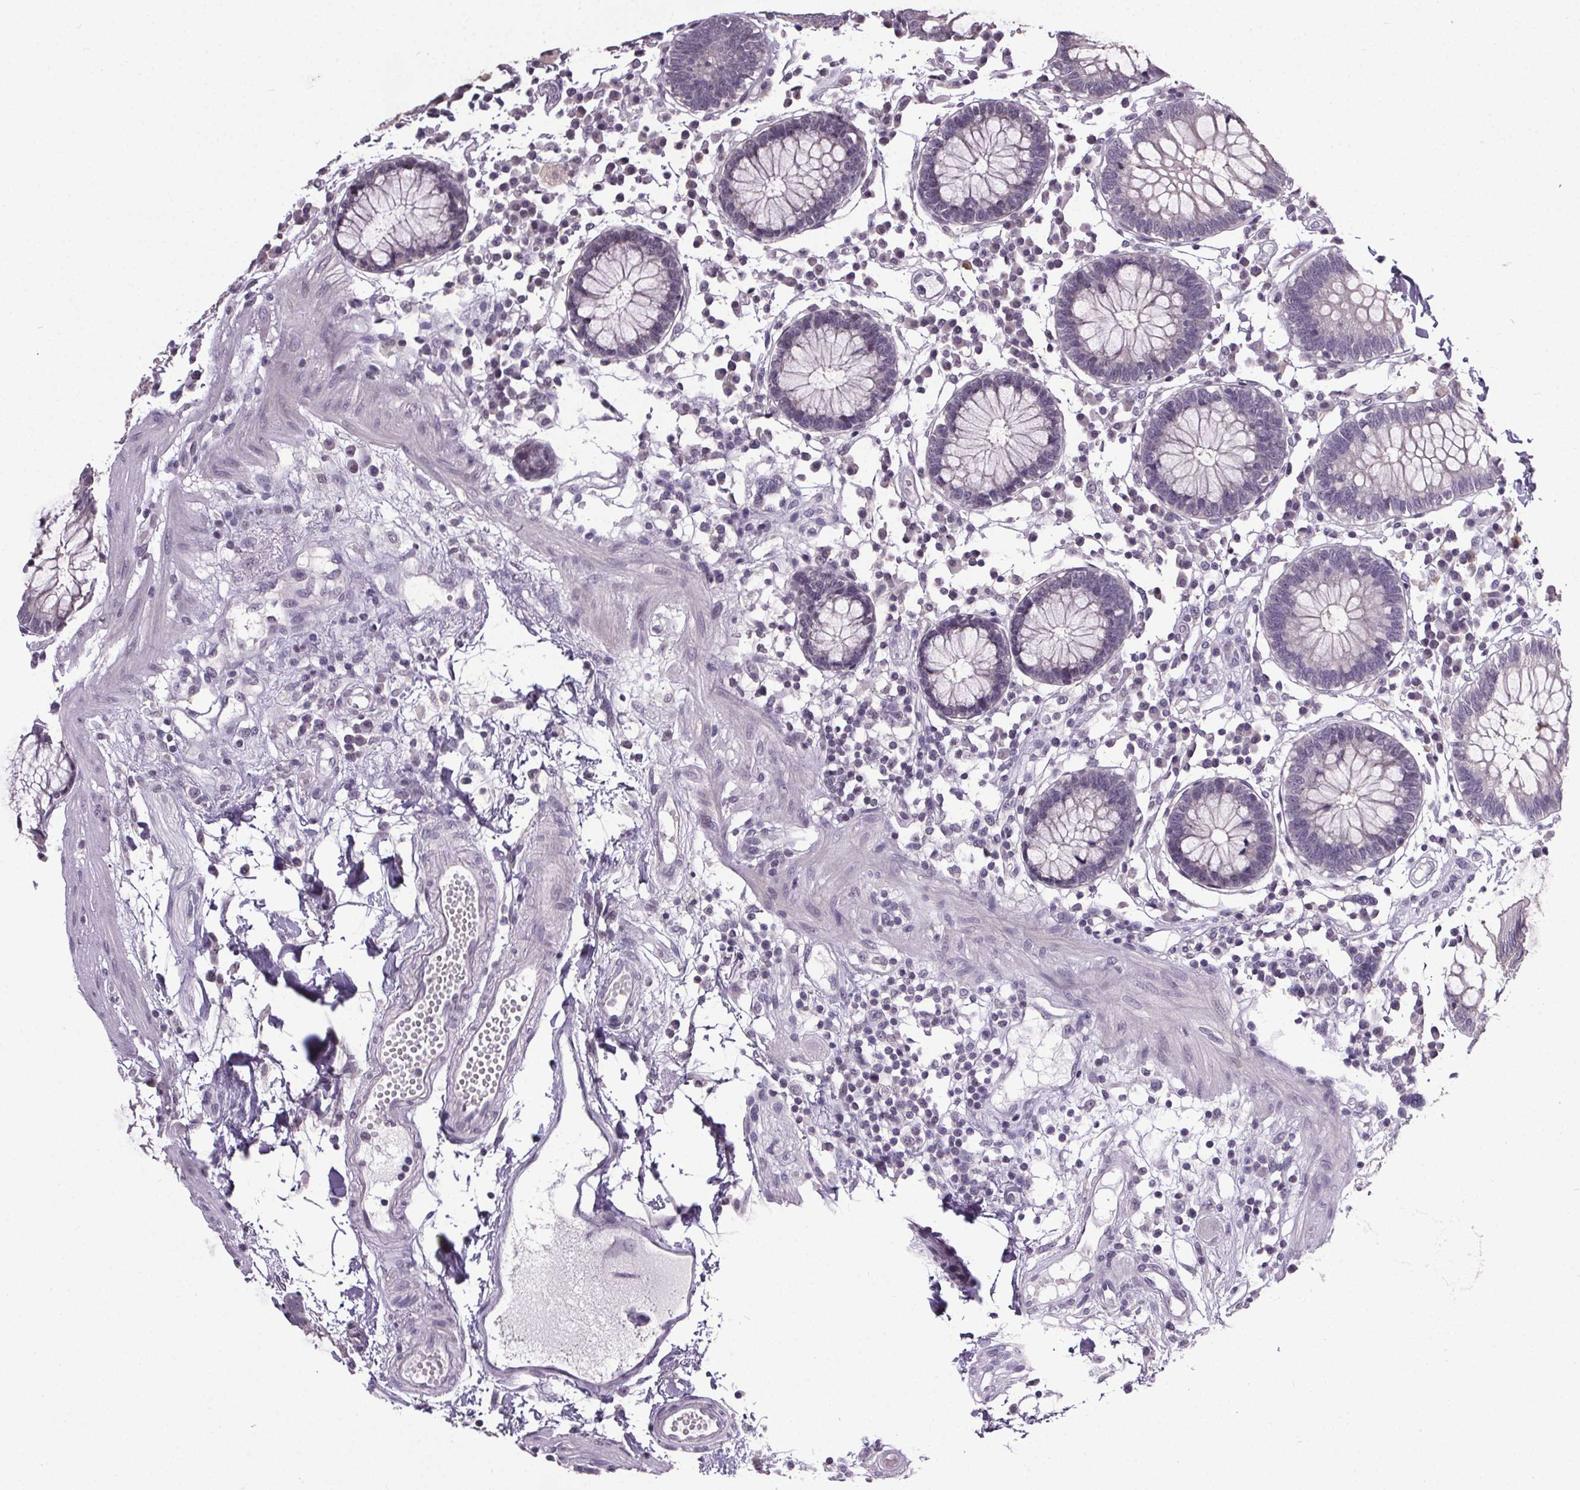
{"staining": {"intensity": "negative", "quantity": "none", "location": "none"}, "tissue": "colon", "cell_type": "Endothelial cells", "image_type": "normal", "snomed": [{"axis": "morphology", "description": "Normal tissue, NOS"}, {"axis": "morphology", "description": "Adenocarcinoma, NOS"}, {"axis": "topography", "description": "Colon"}], "caption": "A photomicrograph of human colon is negative for staining in endothelial cells. (Stains: DAB immunohistochemistry (IHC) with hematoxylin counter stain, Microscopy: brightfield microscopy at high magnification).", "gene": "NKX6", "patient": {"sex": "male", "age": 83}}